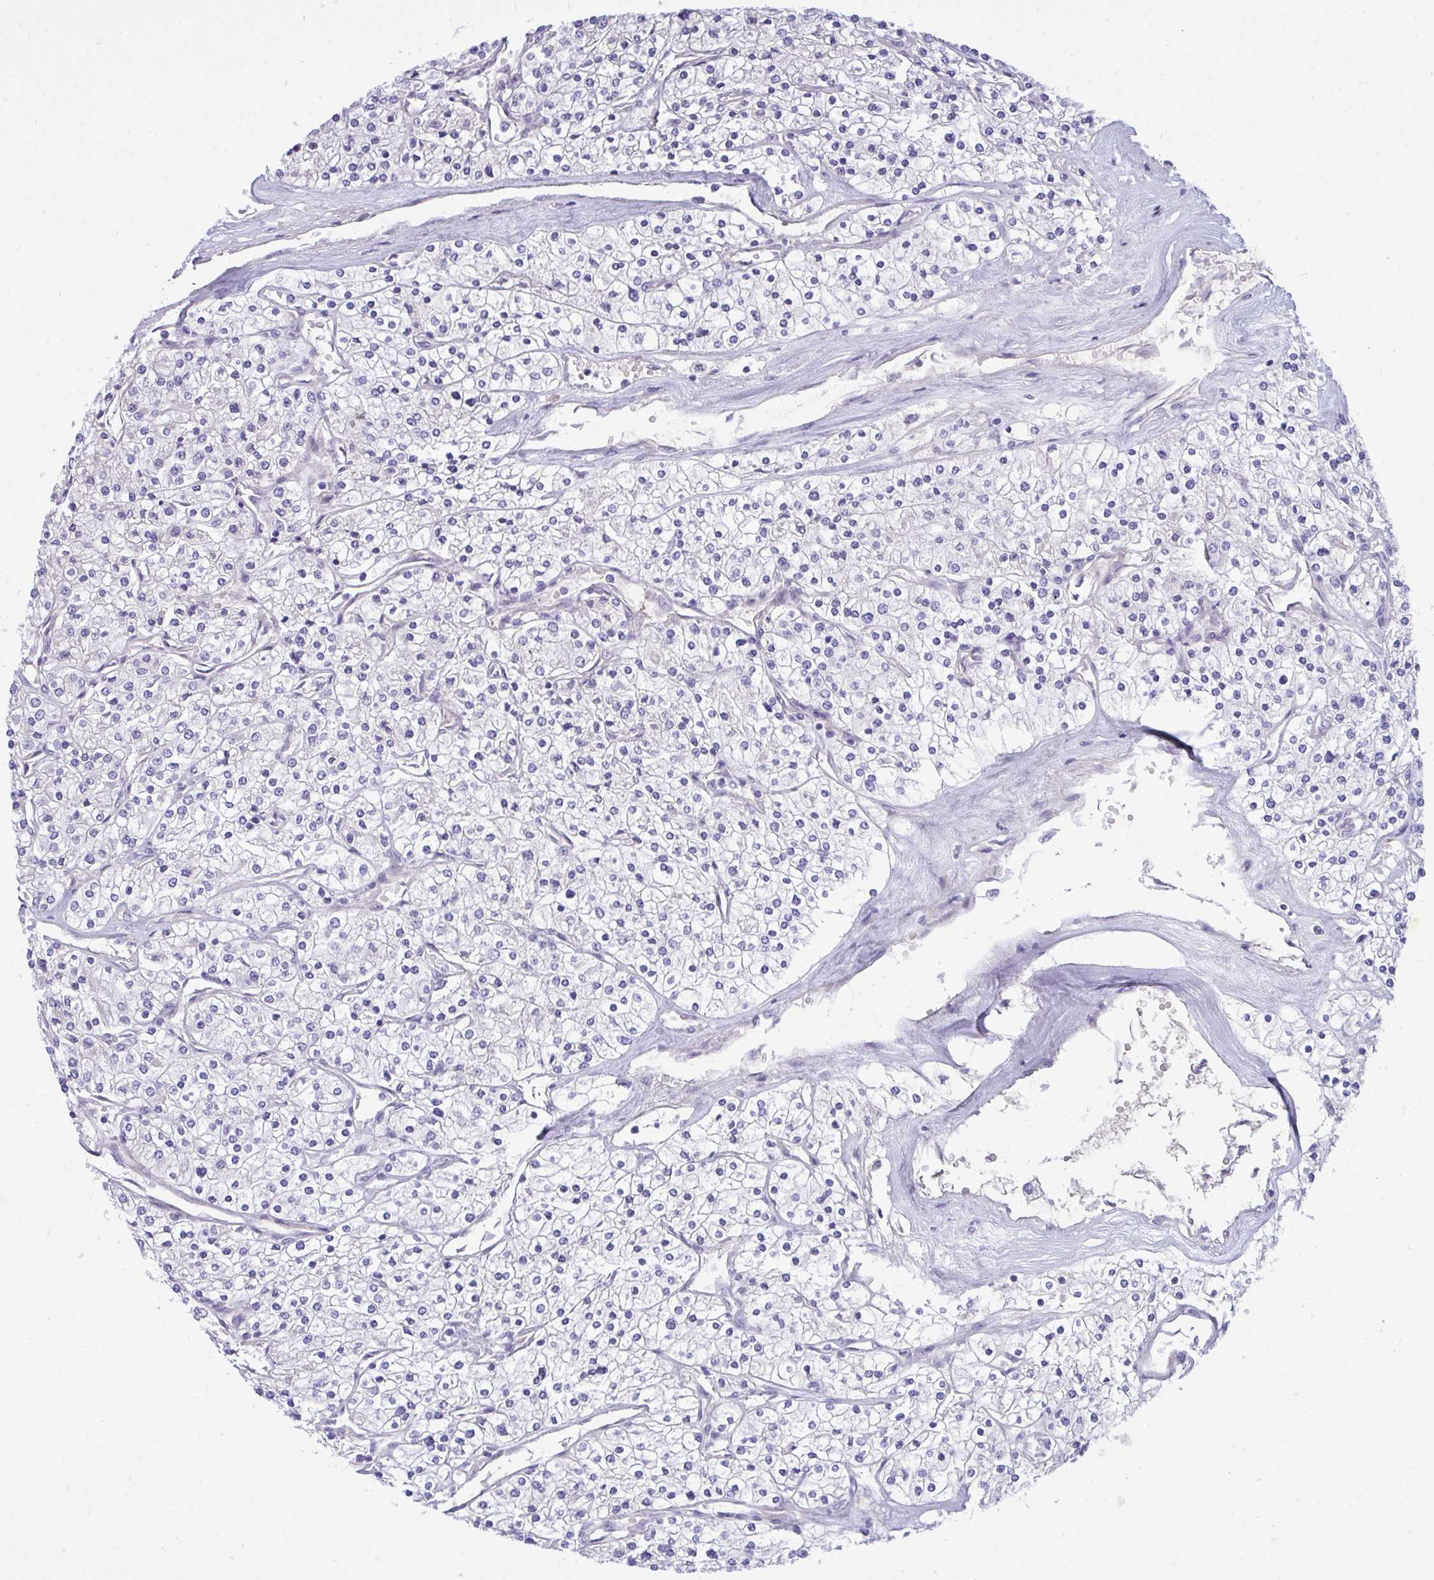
{"staining": {"intensity": "negative", "quantity": "none", "location": "none"}, "tissue": "renal cancer", "cell_type": "Tumor cells", "image_type": "cancer", "snomed": [{"axis": "morphology", "description": "Adenocarcinoma, NOS"}, {"axis": "topography", "description": "Kidney"}], "caption": "Immunohistochemistry histopathology image of neoplastic tissue: human renal cancer stained with DAB (3,3'-diaminobenzidine) demonstrates no significant protein expression in tumor cells.", "gene": "HMBOX1", "patient": {"sex": "male", "age": 80}}